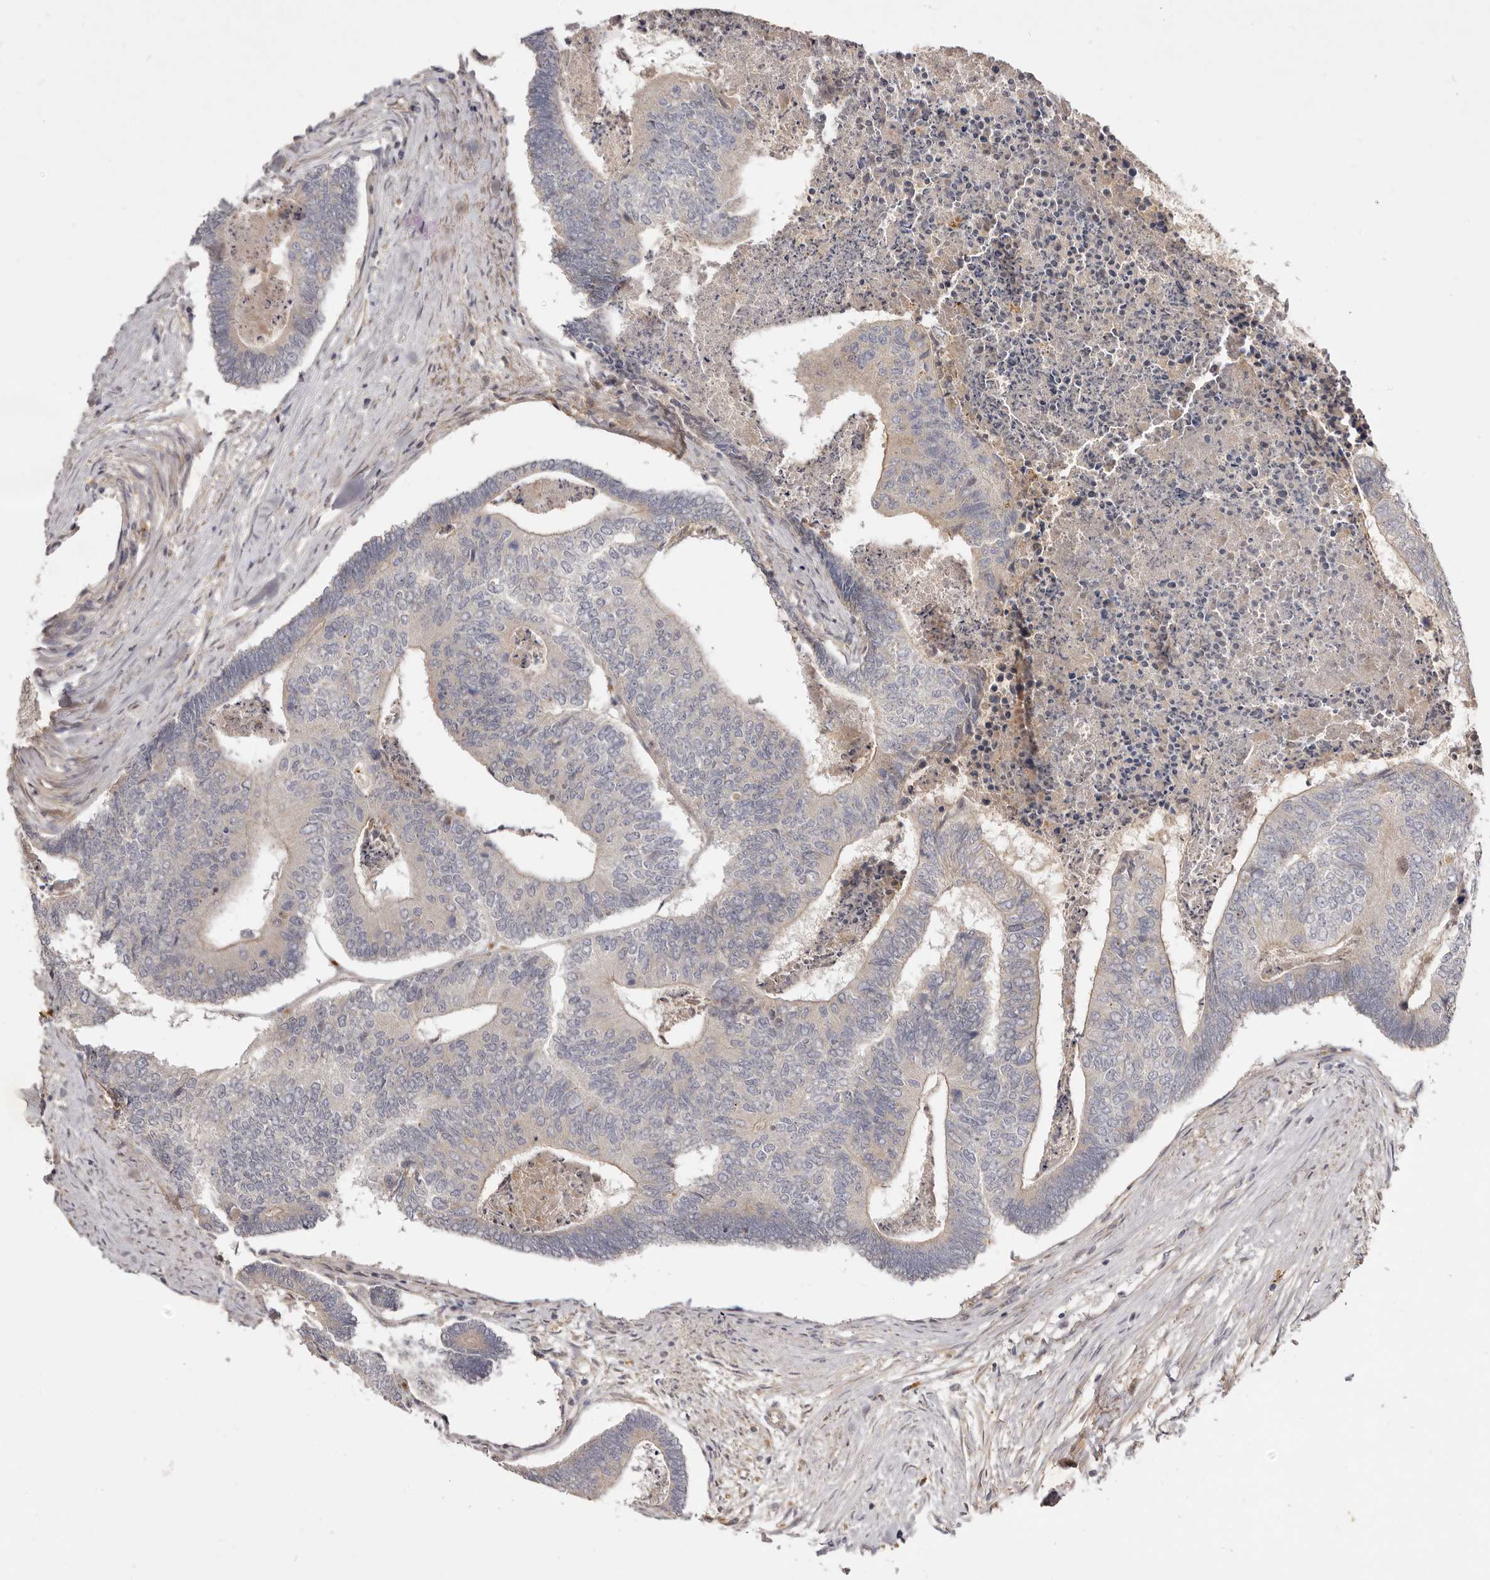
{"staining": {"intensity": "negative", "quantity": "none", "location": "none"}, "tissue": "colorectal cancer", "cell_type": "Tumor cells", "image_type": "cancer", "snomed": [{"axis": "morphology", "description": "Adenocarcinoma, NOS"}, {"axis": "topography", "description": "Colon"}], "caption": "Immunohistochemistry micrograph of colorectal cancer stained for a protein (brown), which reveals no expression in tumor cells.", "gene": "ADAMTS9", "patient": {"sex": "female", "age": 67}}